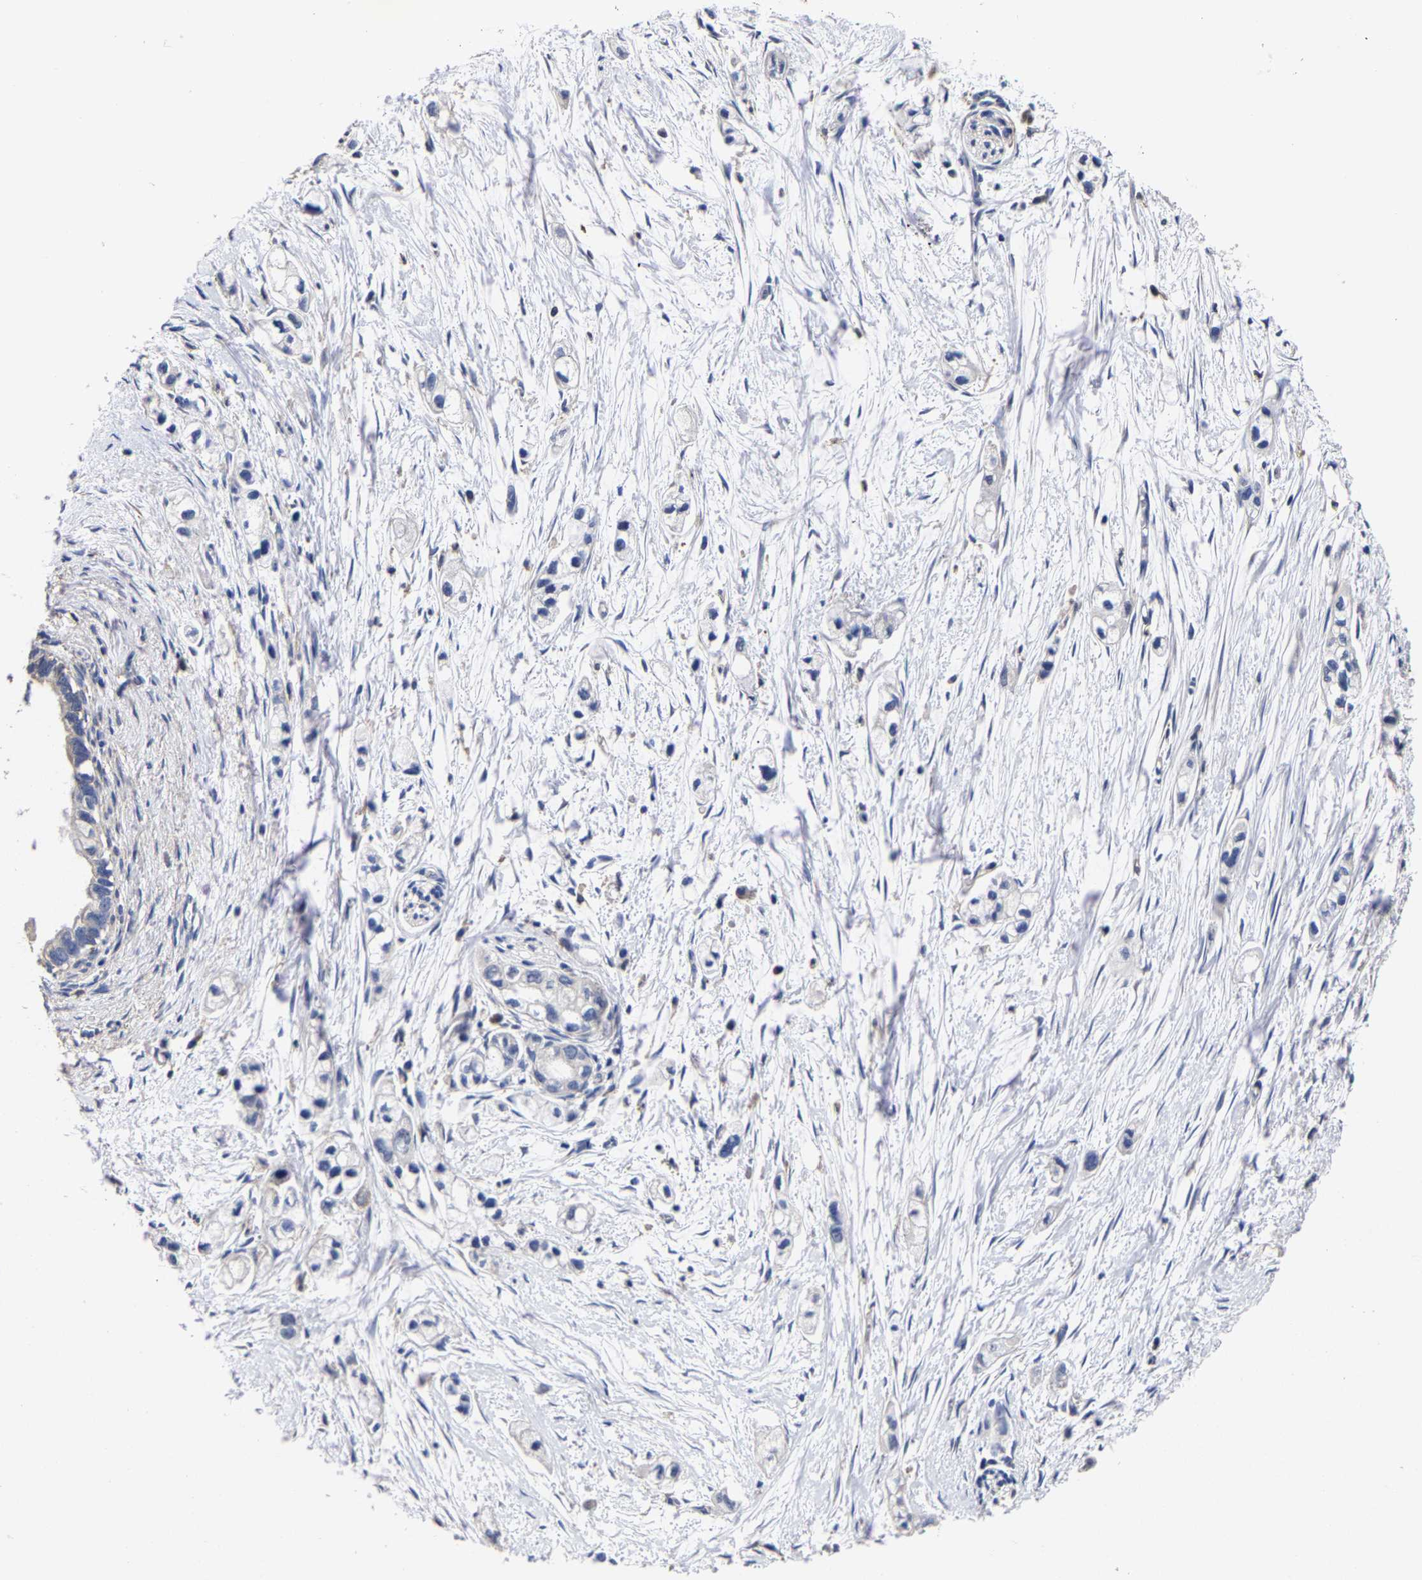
{"staining": {"intensity": "negative", "quantity": "none", "location": "none"}, "tissue": "pancreatic cancer", "cell_type": "Tumor cells", "image_type": "cancer", "snomed": [{"axis": "morphology", "description": "Adenocarcinoma, NOS"}, {"axis": "topography", "description": "Pancreas"}], "caption": "This image is of pancreatic cancer stained with immunohistochemistry (IHC) to label a protein in brown with the nuclei are counter-stained blue. There is no expression in tumor cells. (DAB (3,3'-diaminobenzidine) immunohistochemistry (IHC) with hematoxylin counter stain).", "gene": "AASS", "patient": {"sex": "male", "age": 74}}